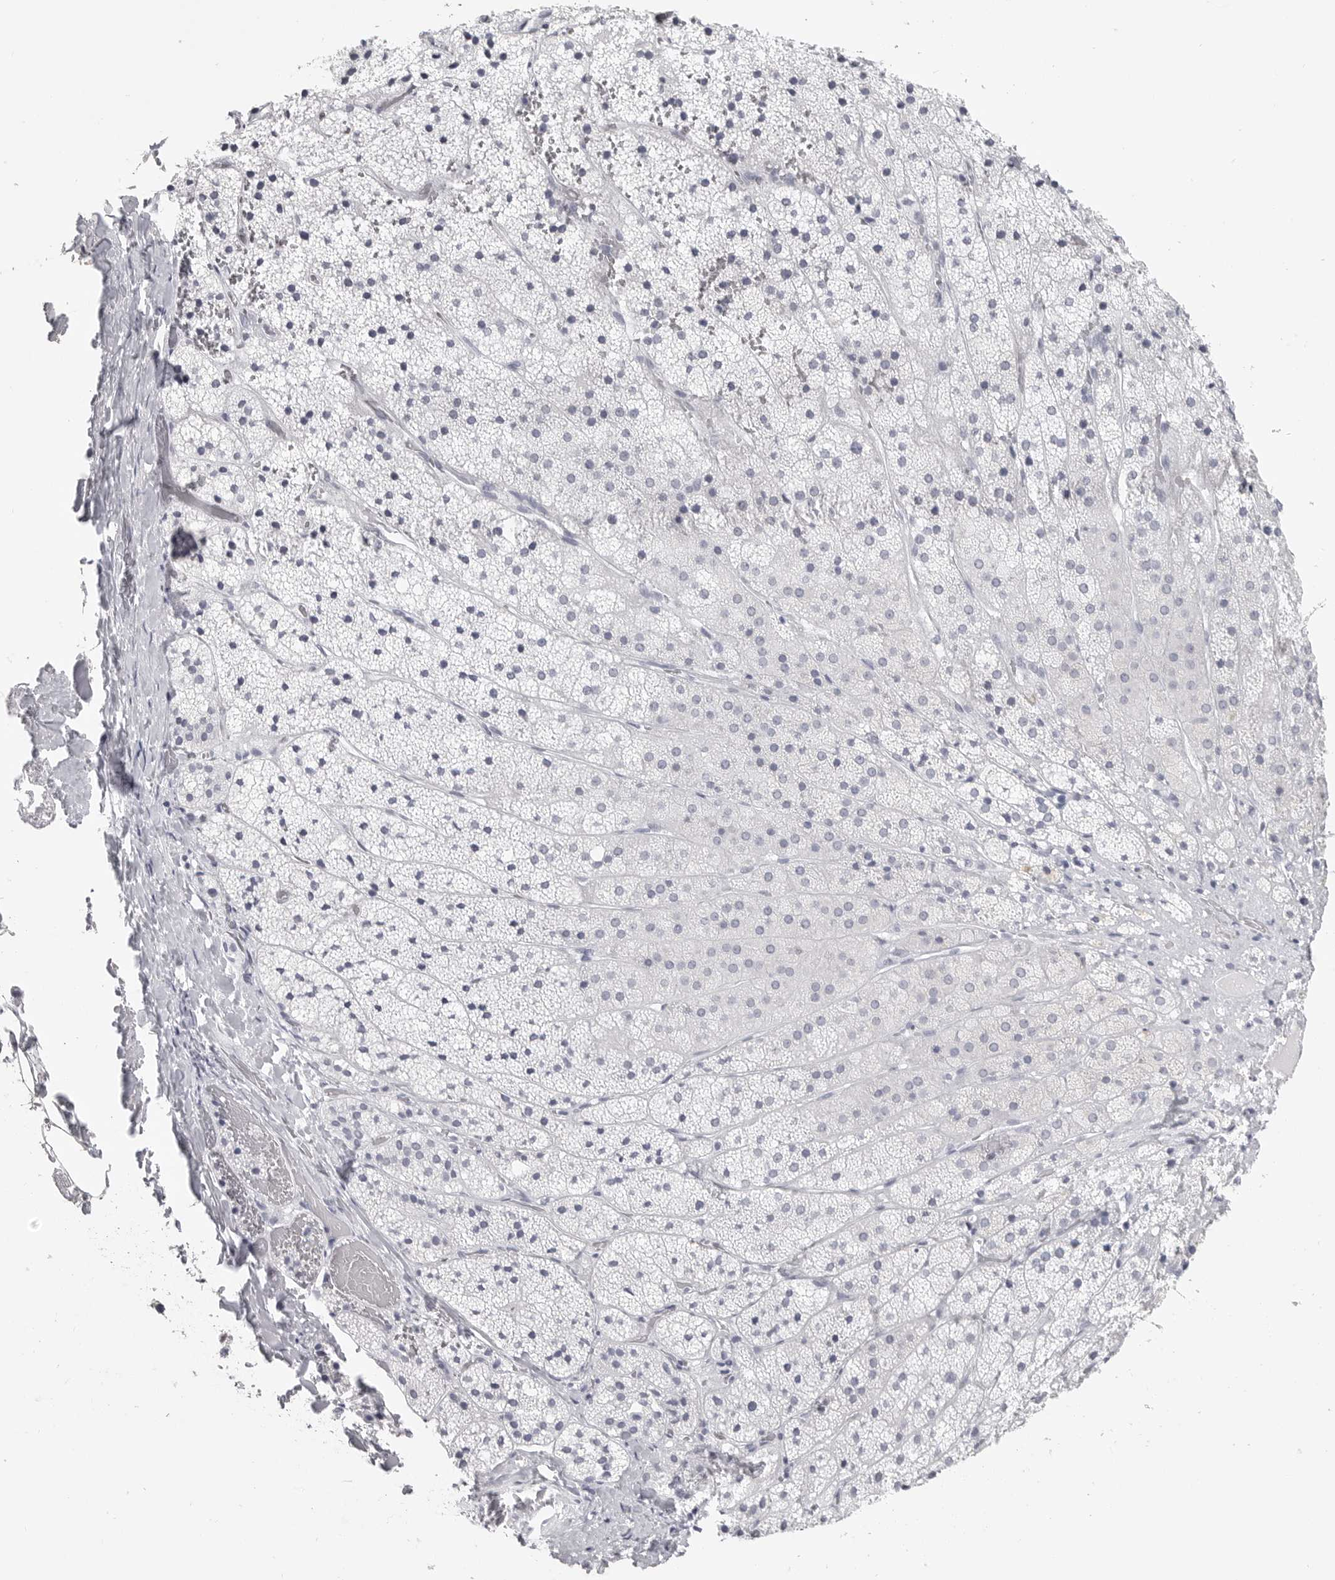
{"staining": {"intensity": "negative", "quantity": "none", "location": "none"}, "tissue": "adrenal gland", "cell_type": "Glandular cells", "image_type": "normal", "snomed": [{"axis": "morphology", "description": "Normal tissue, NOS"}, {"axis": "topography", "description": "Adrenal gland"}], "caption": "The micrograph shows no significant staining in glandular cells of adrenal gland.", "gene": "LY6D", "patient": {"sex": "female", "age": 44}}